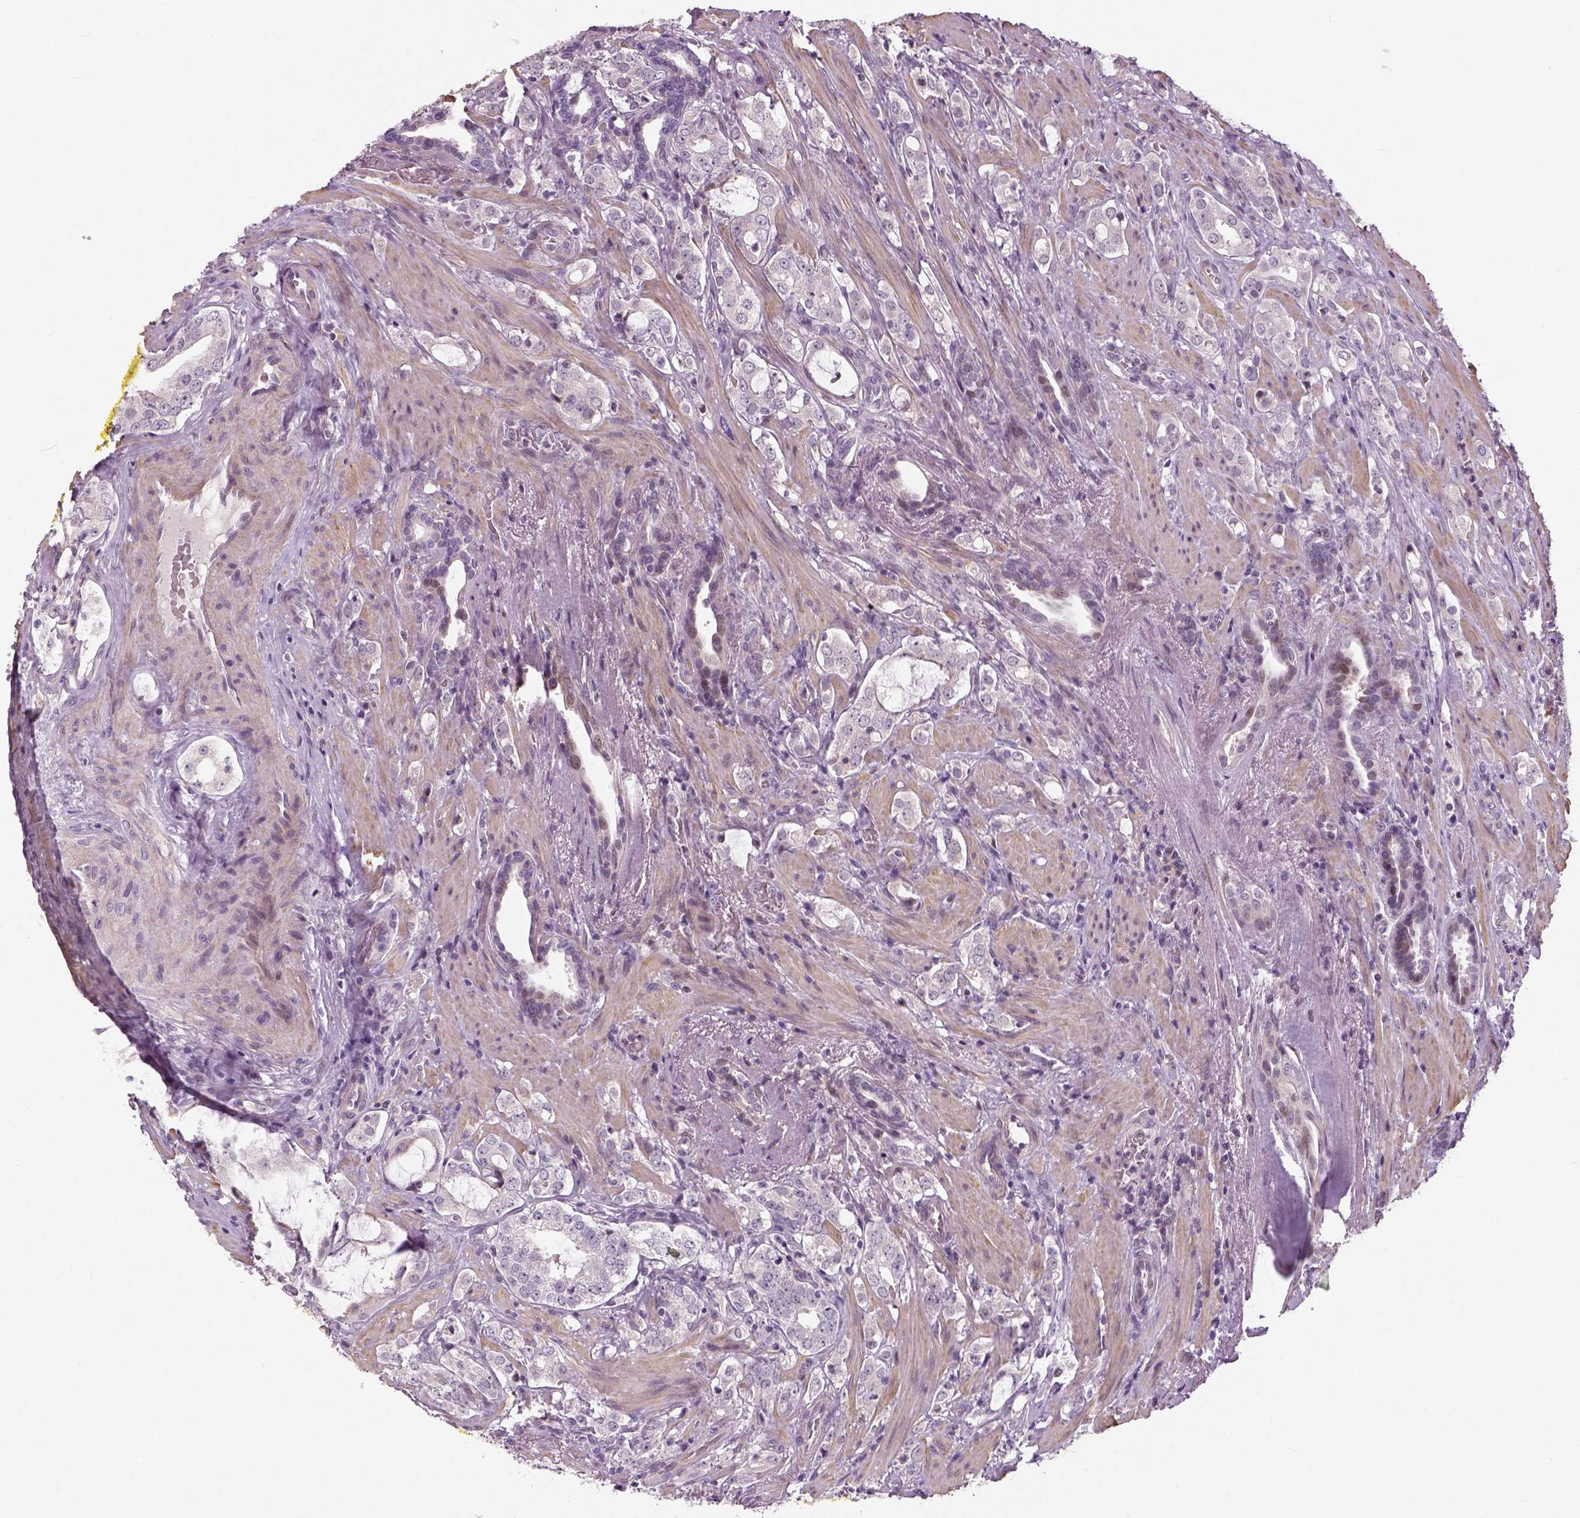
{"staining": {"intensity": "negative", "quantity": "none", "location": "none"}, "tissue": "prostate cancer", "cell_type": "Tumor cells", "image_type": "cancer", "snomed": [{"axis": "morphology", "description": "Adenocarcinoma, NOS"}, {"axis": "topography", "description": "Prostate"}], "caption": "Prostate adenocarcinoma was stained to show a protein in brown. There is no significant expression in tumor cells.", "gene": "NECAB1", "patient": {"sex": "male", "age": 66}}